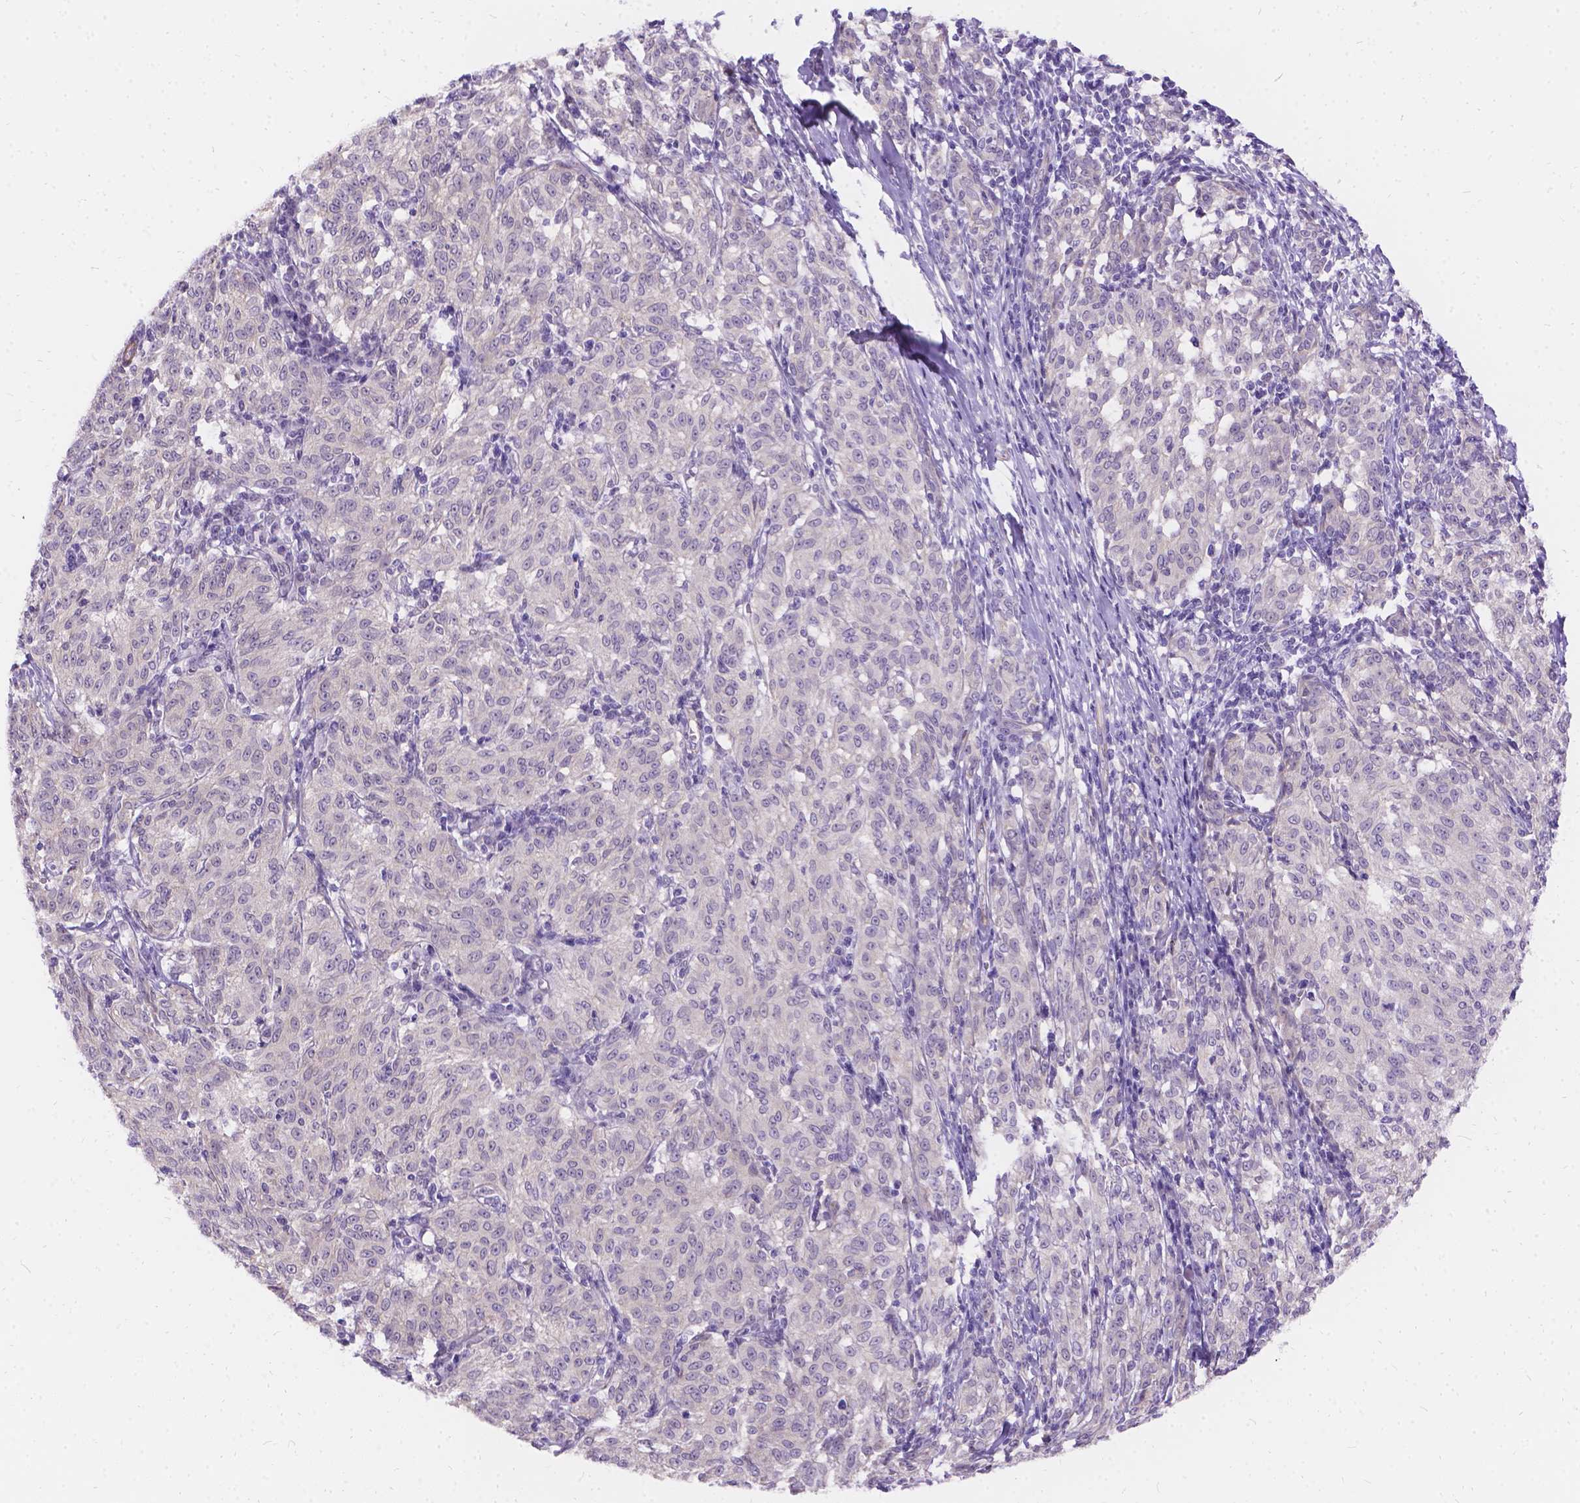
{"staining": {"intensity": "negative", "quantity": "none", "location": "none"}, "tissue": "melanoma", "cell_type": "Tumor cells", "image_type": "cancer", "snomed": [{"axis": "morphology", "description": "Malignant melanoma, NOS"}, {"axis": "topography", "description": "Skin"}], "caption": "A histopathology image of malignant melanoma stained for a protein reveals no brown staining in tumor cells.", "gene": "PALS1", "patient": {"sex": "female", "age": 72}}